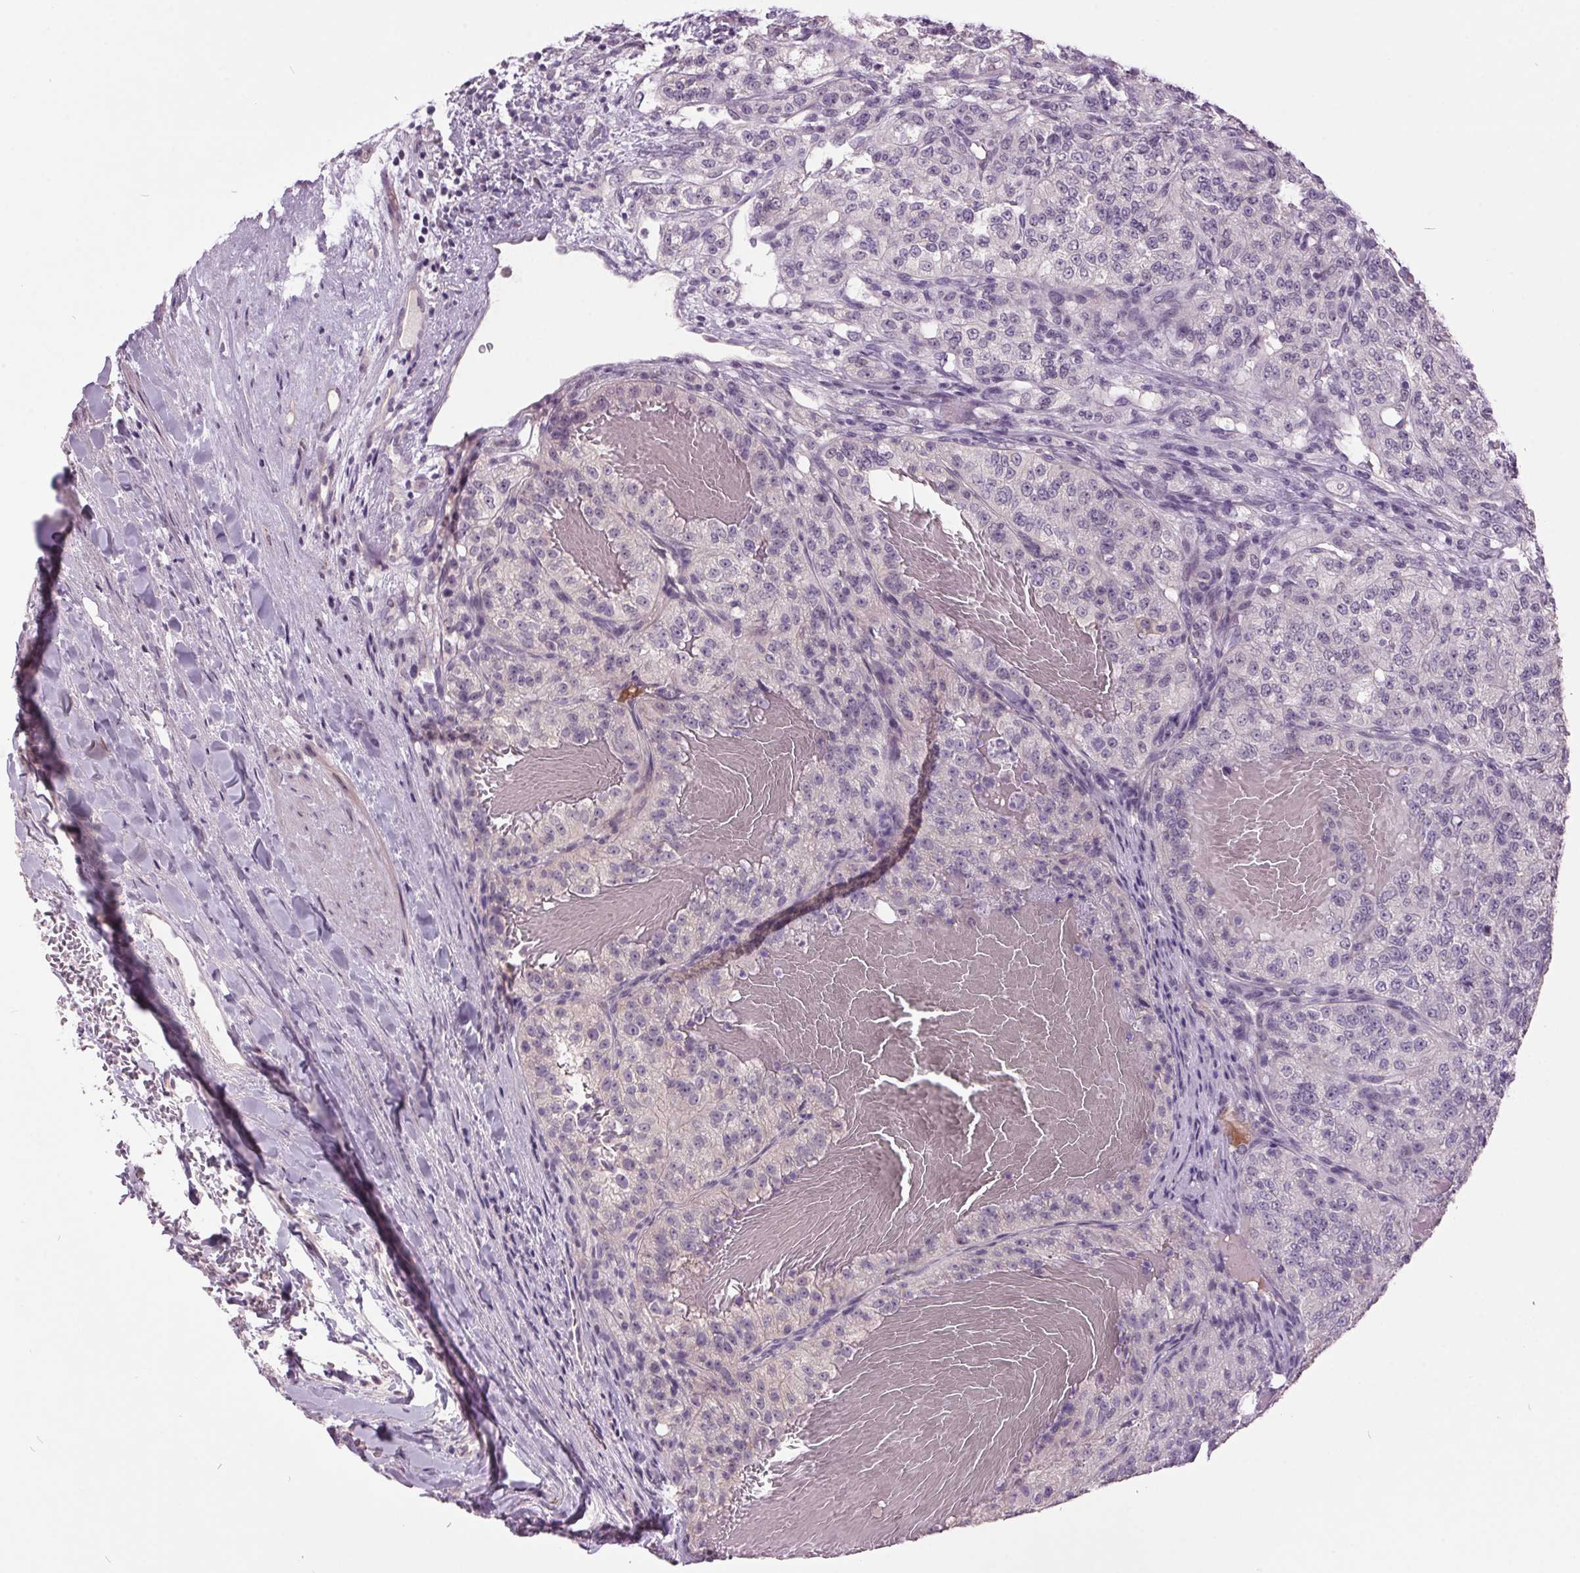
{"staining": {"intensity": "negative", "quantity": "none", "location": "none"}, "tissue": "renal cancer", "cell_type": "Tumor cells", "image_type": "cancer", "snomed": [{"axis": "morphology", "description": "Adenocarcinoma, NOS"}, {"axis": "topography", "description": "Kidney"}], "caption": "Image shows no protein positivity in tumor cells of renal cancer (adenocarcinoma) tissue.", "gene": "C2orf16", "patient": {"sex": "female", "age": 63}}